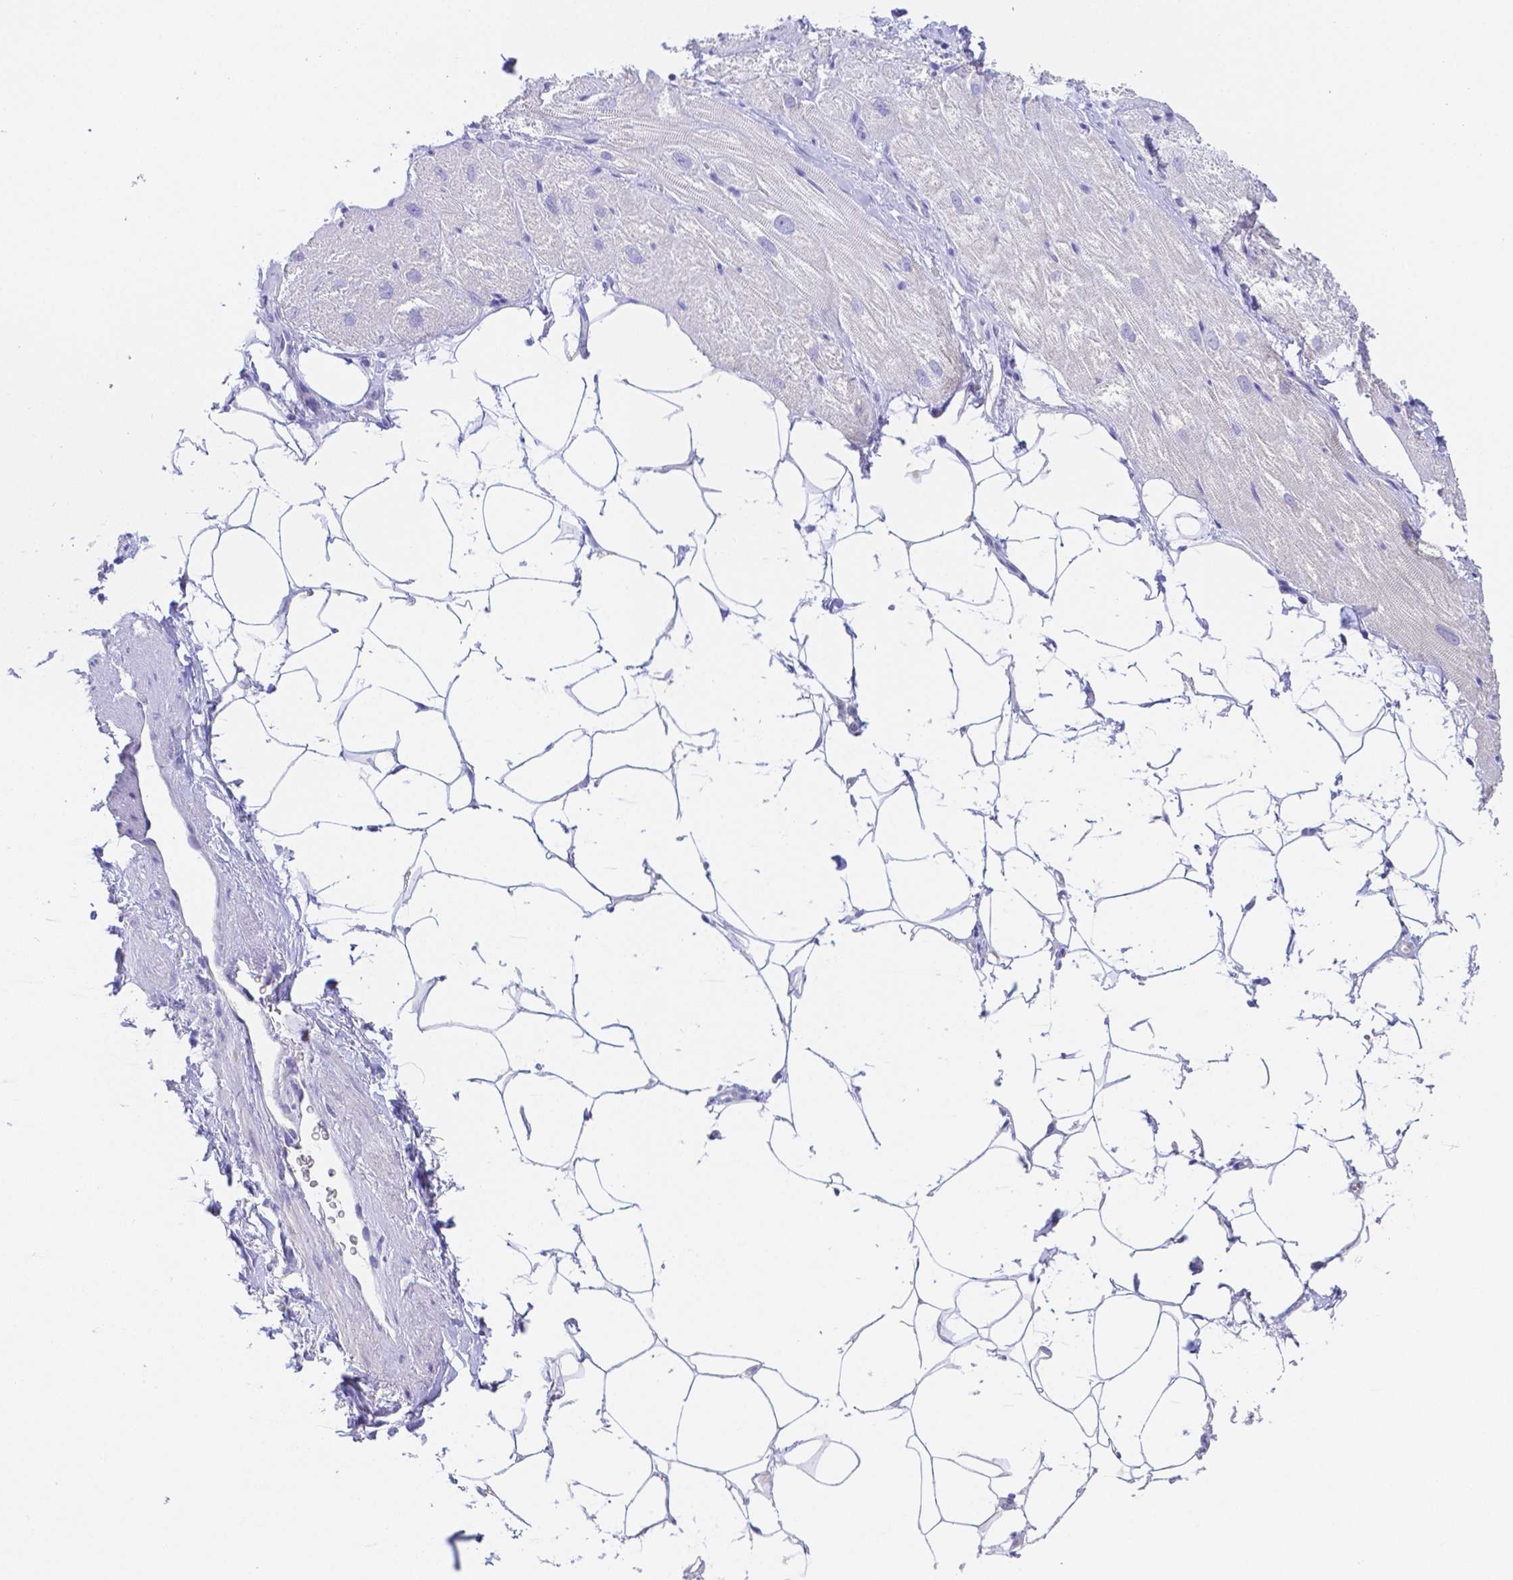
{"staining": {"intensity": "negative", "quantity": "none", "location": "none"}, "tissue": "heart muscle", "cell_type": "Cardiomyocytes", "image_type": "normal", "snomed": [{"axis": "morphology", "description": "Normal tissue, NOS"}, {"axis": "topography", "description": "Heart"}], "caption": "Human heart muscle stained for a protein using IHC demonstrates no positivity in cardiomyocytes.", "gene": "ZG16B", "patient": {"sex": "male", "age": 62}}